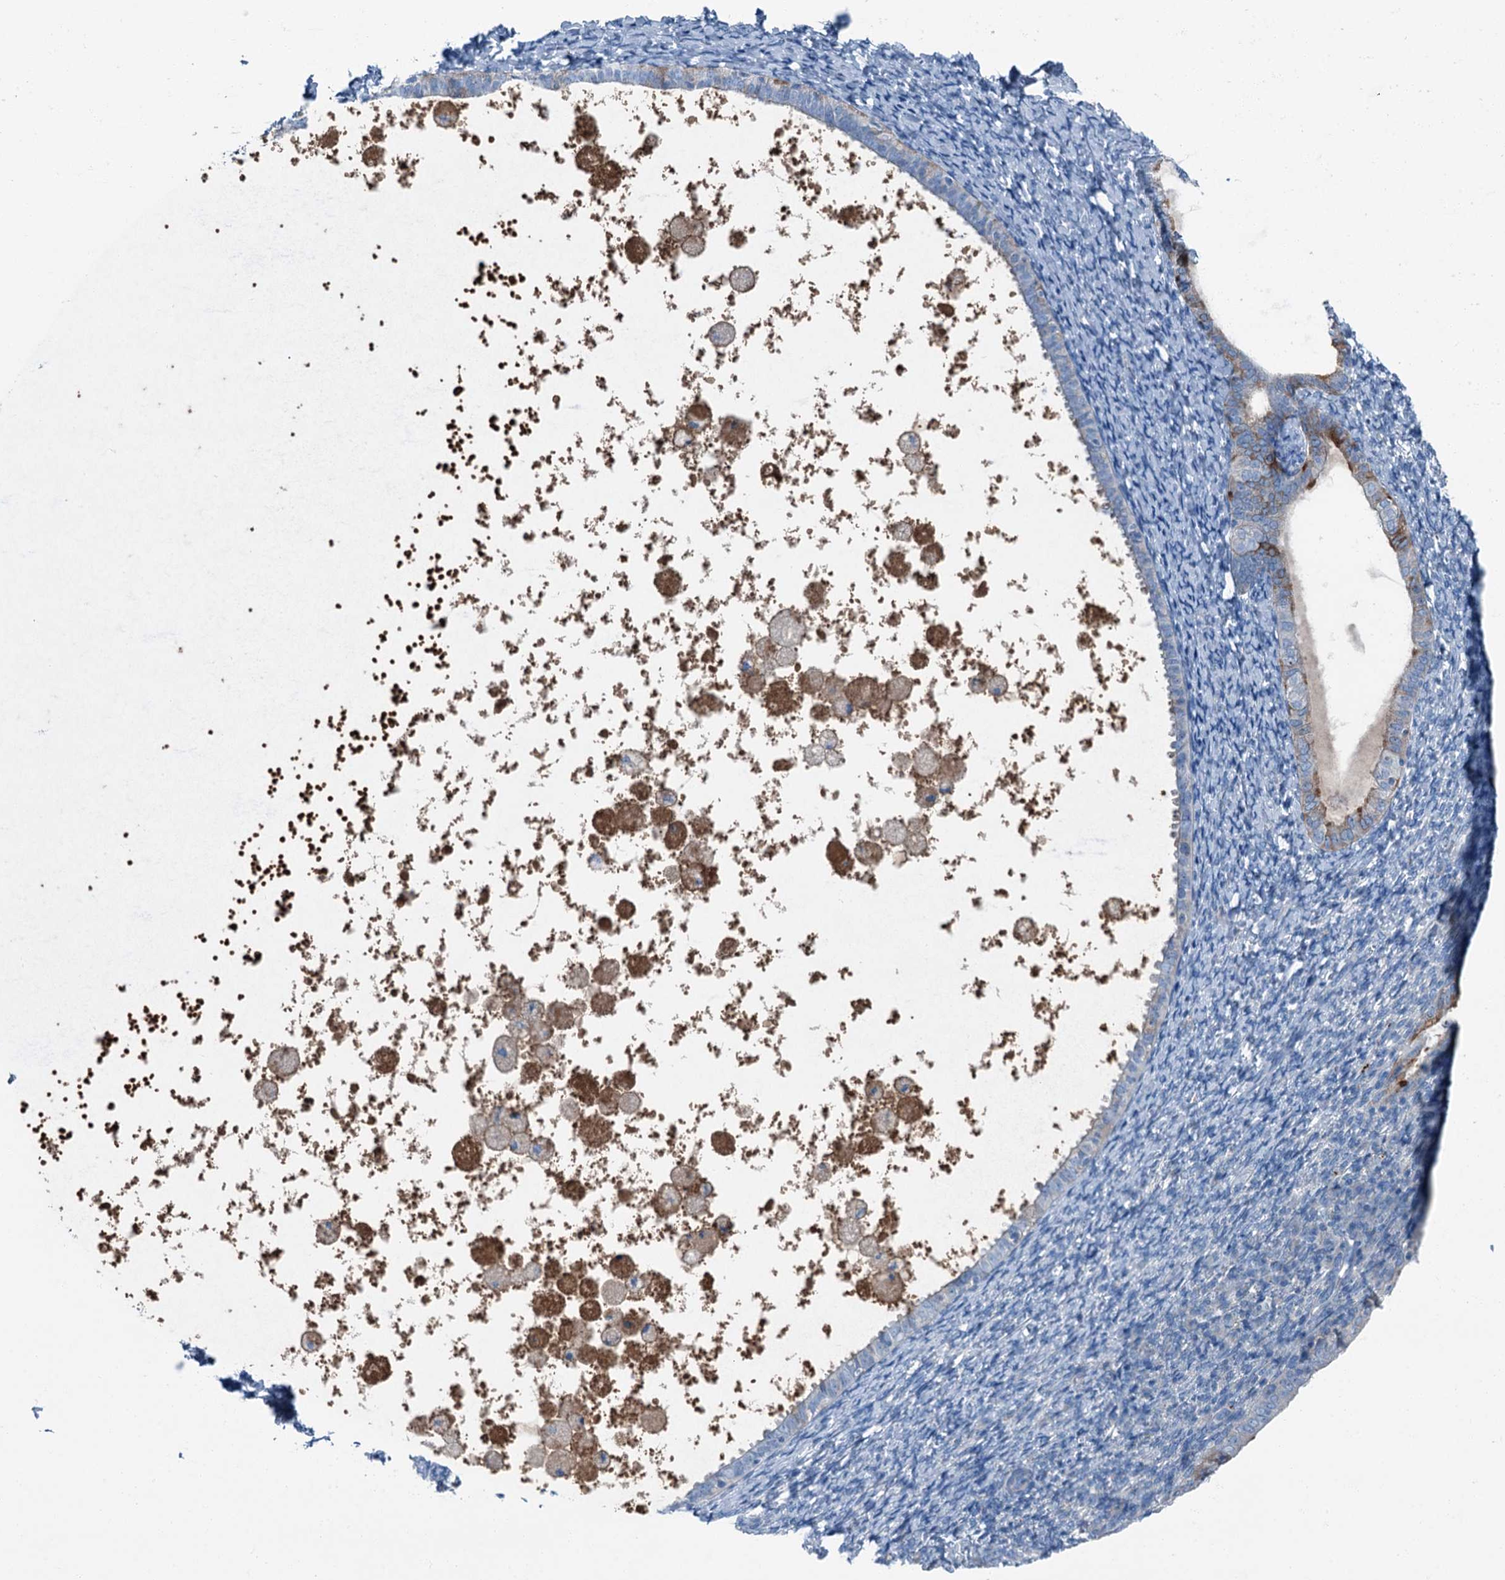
{"staining": {"intensity": "negative", "quantity": "none", "location": "none"}, "tissue": "endometrium", "cell_type": "Cells in endometrial stroma", "image_type": "normal", "snomed": [{"axis": "morphology", "description": "Normal tissue, NOS"}, {"axis": "topography", "description": "Endometrium"}], "caption": "Immunohistochemistry (IHC) image of unremarkable endometrium: endometrium stained with DAB (3,3'-diaminobenzidine) reveals no significant protein expression in cells in endometrial stroma. (DAB (3,3'-diaminobenzidine) immunohistochemistry (IHC) with hematoxylin counter stain).", "gene": "AXL", "patient": {"sex": "female", "age": 72}}